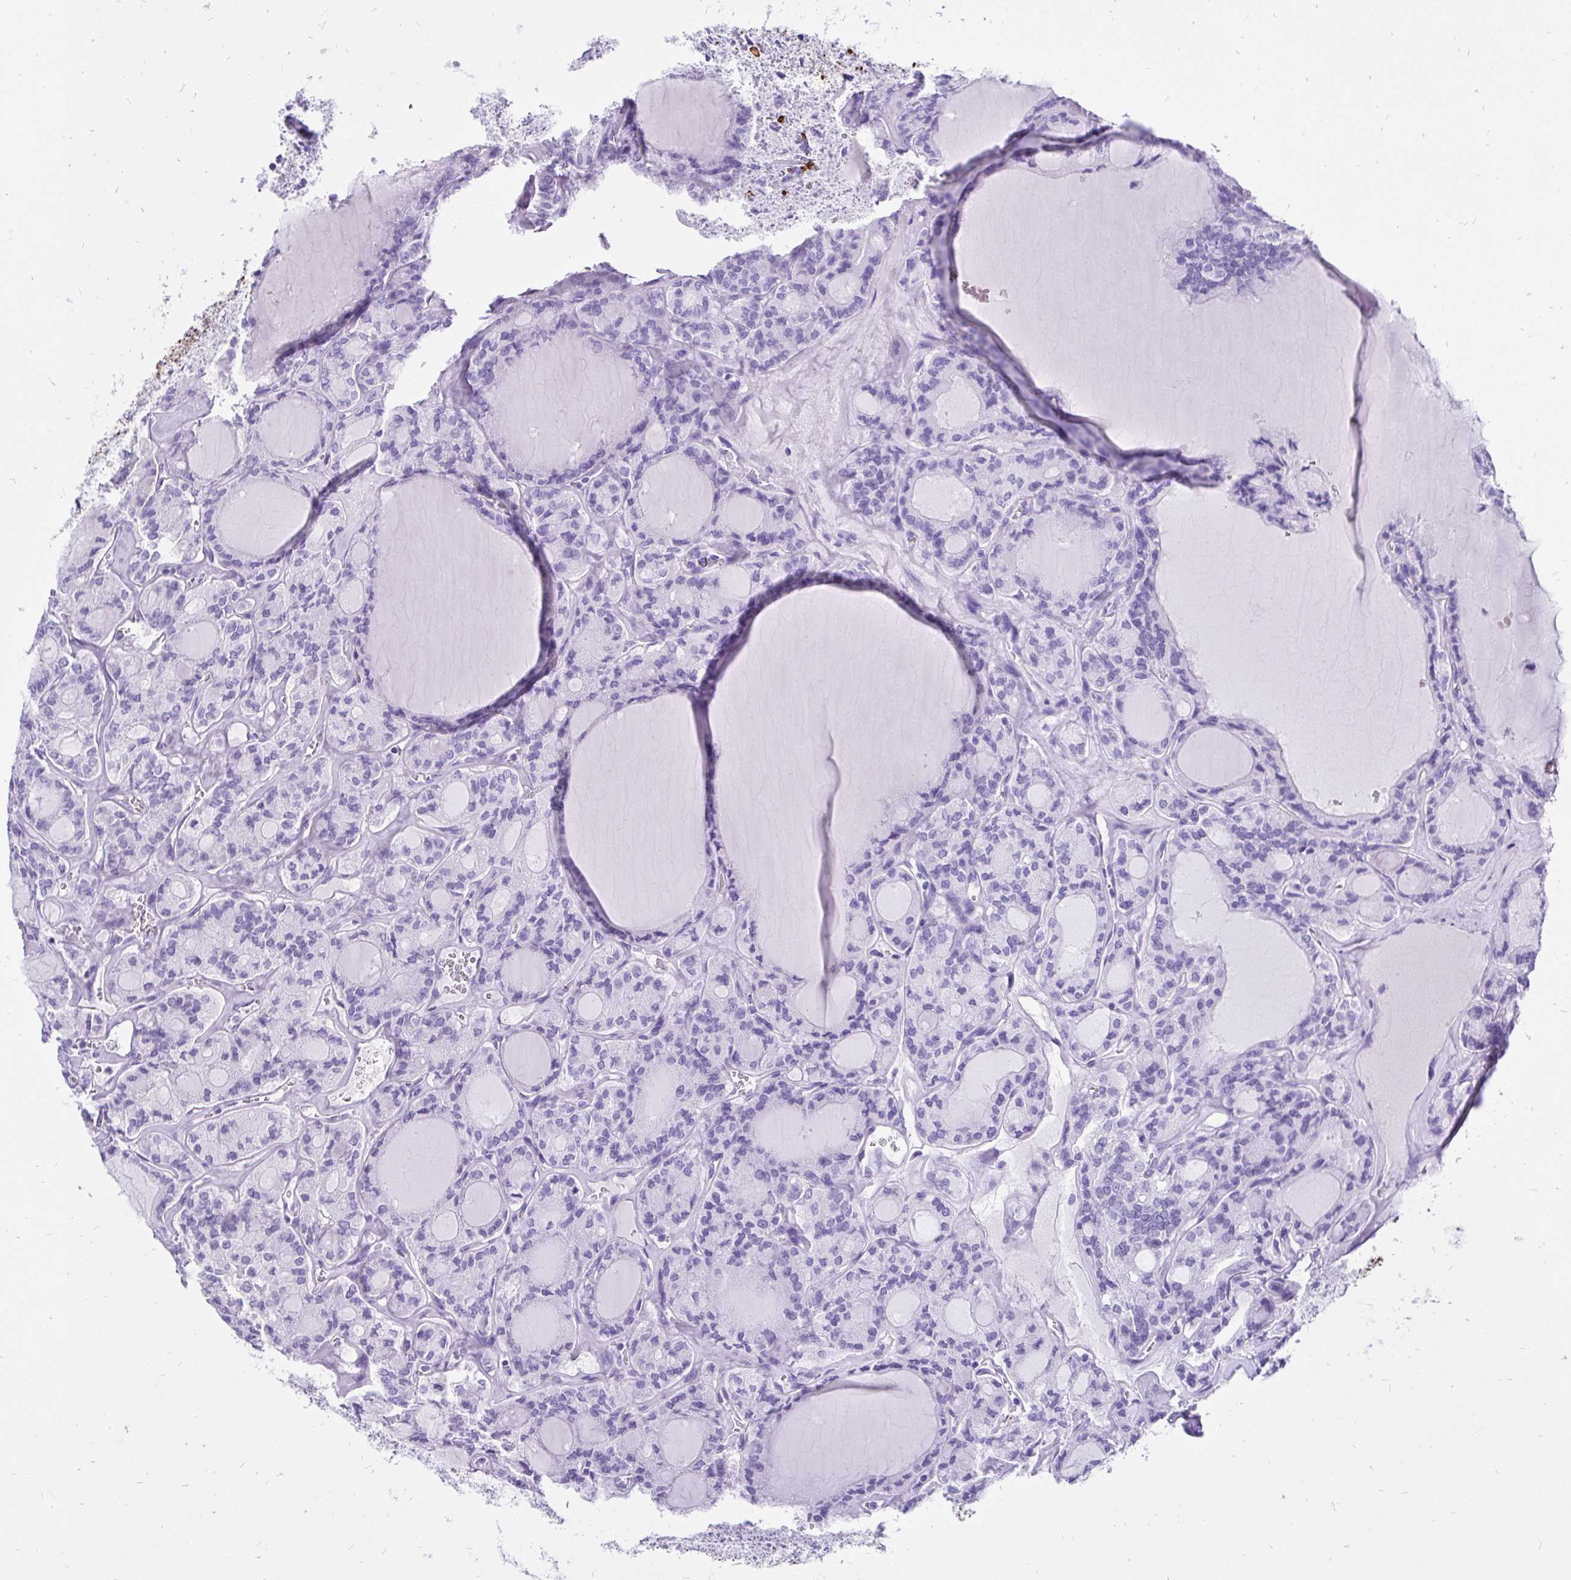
{"staining": {"intensity": "negative", "quantity": "none", "location": "none"}, "tissue": "thyroid cancer", "cell_type": "Tumor cells", "image_type": "cancer", "snomed": [{"axis": "morphology", "description": "Papillary adenocarcinoma, NOS"}, {"axis": "topography", "description": "Thyroid gland"}], "caption": "The histopathology image reveals no staining of tumor cells in papillary adenocarcinoma (thyroid).", "gene": "KRT13", "patient": {"sex": "male", "age": 87}}